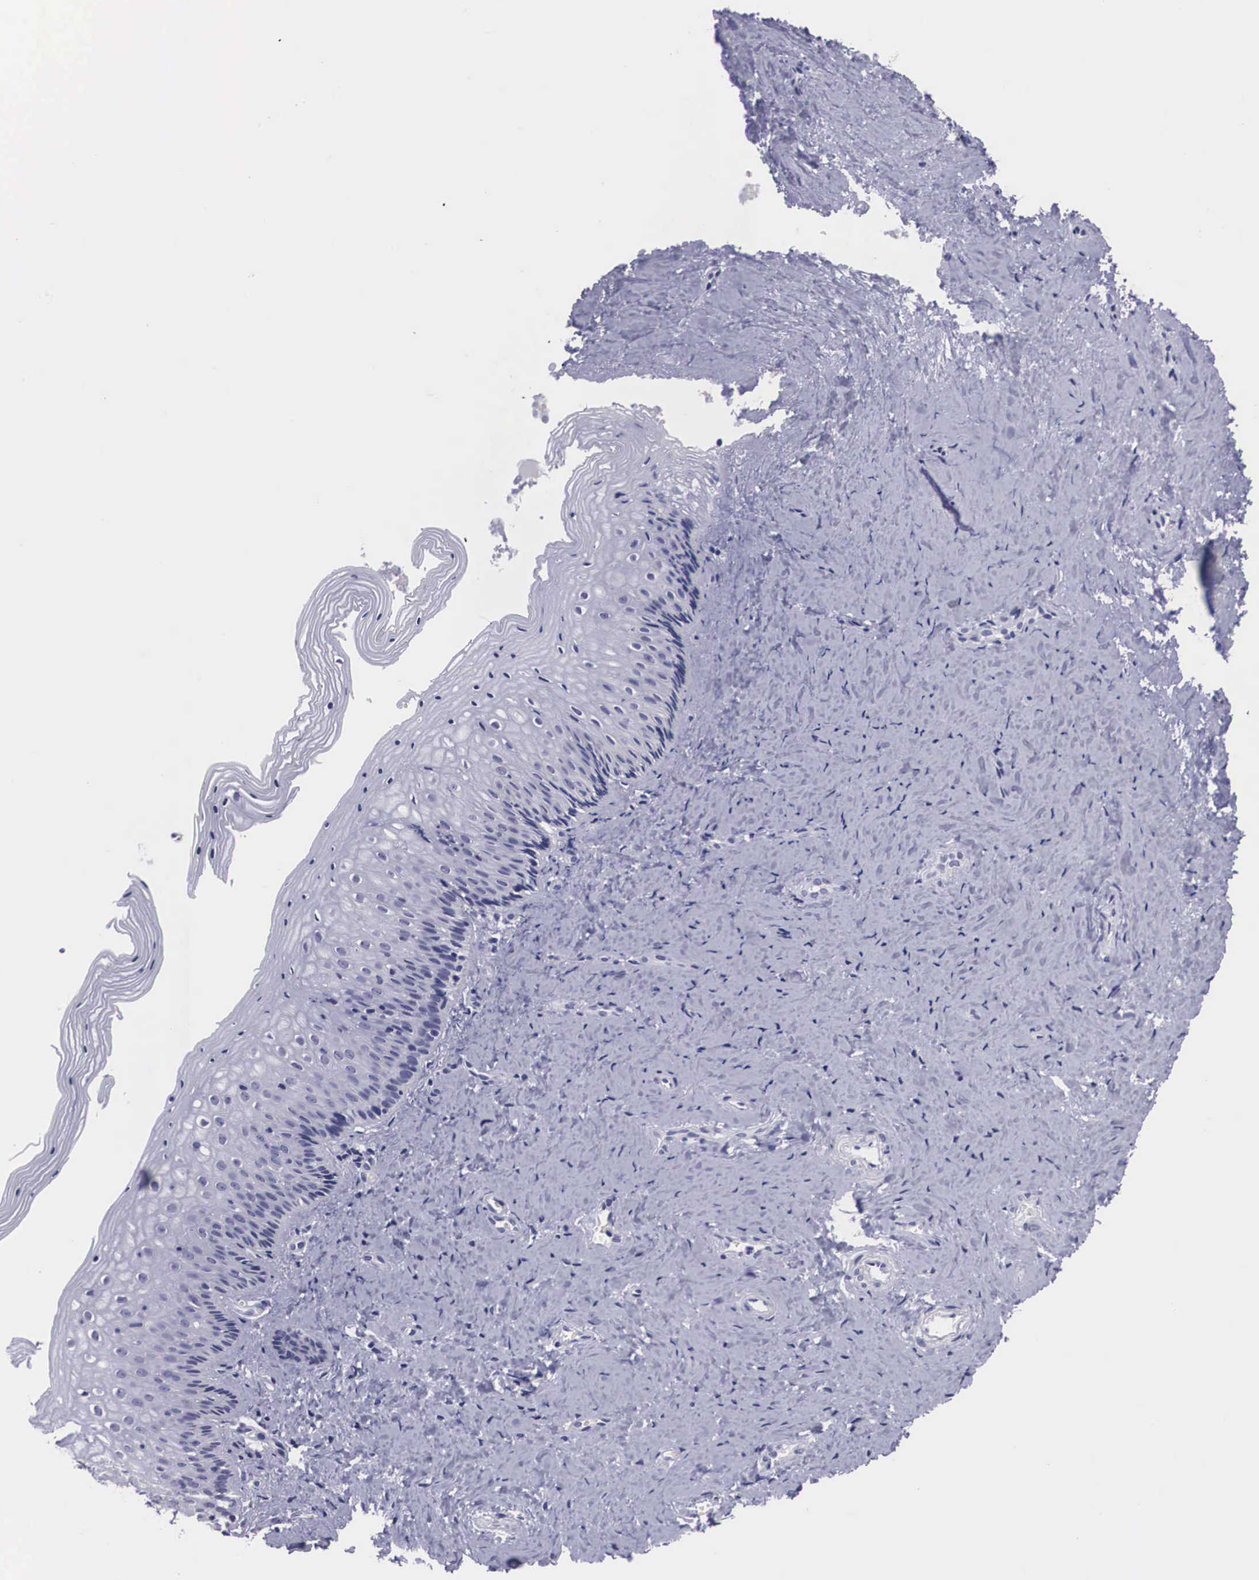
{"staining": {"intensity": "negative", "quantity": "none", "location": "none"}, "tissue": "vagina", "cell_type": "Squamous epithelial cells", "image_type": "normal", "snomed": [{"axis": "morphology", "description": "Normal tissue, NOS"}, {"axis": "topography", "description": "Vagina"}], "caption": "Protein analysis of normal vagina exhibits no significant expression in squamous epithelial cells.", "gene": "C22orf31", "patient": {"sex": "female", "age": 46}}